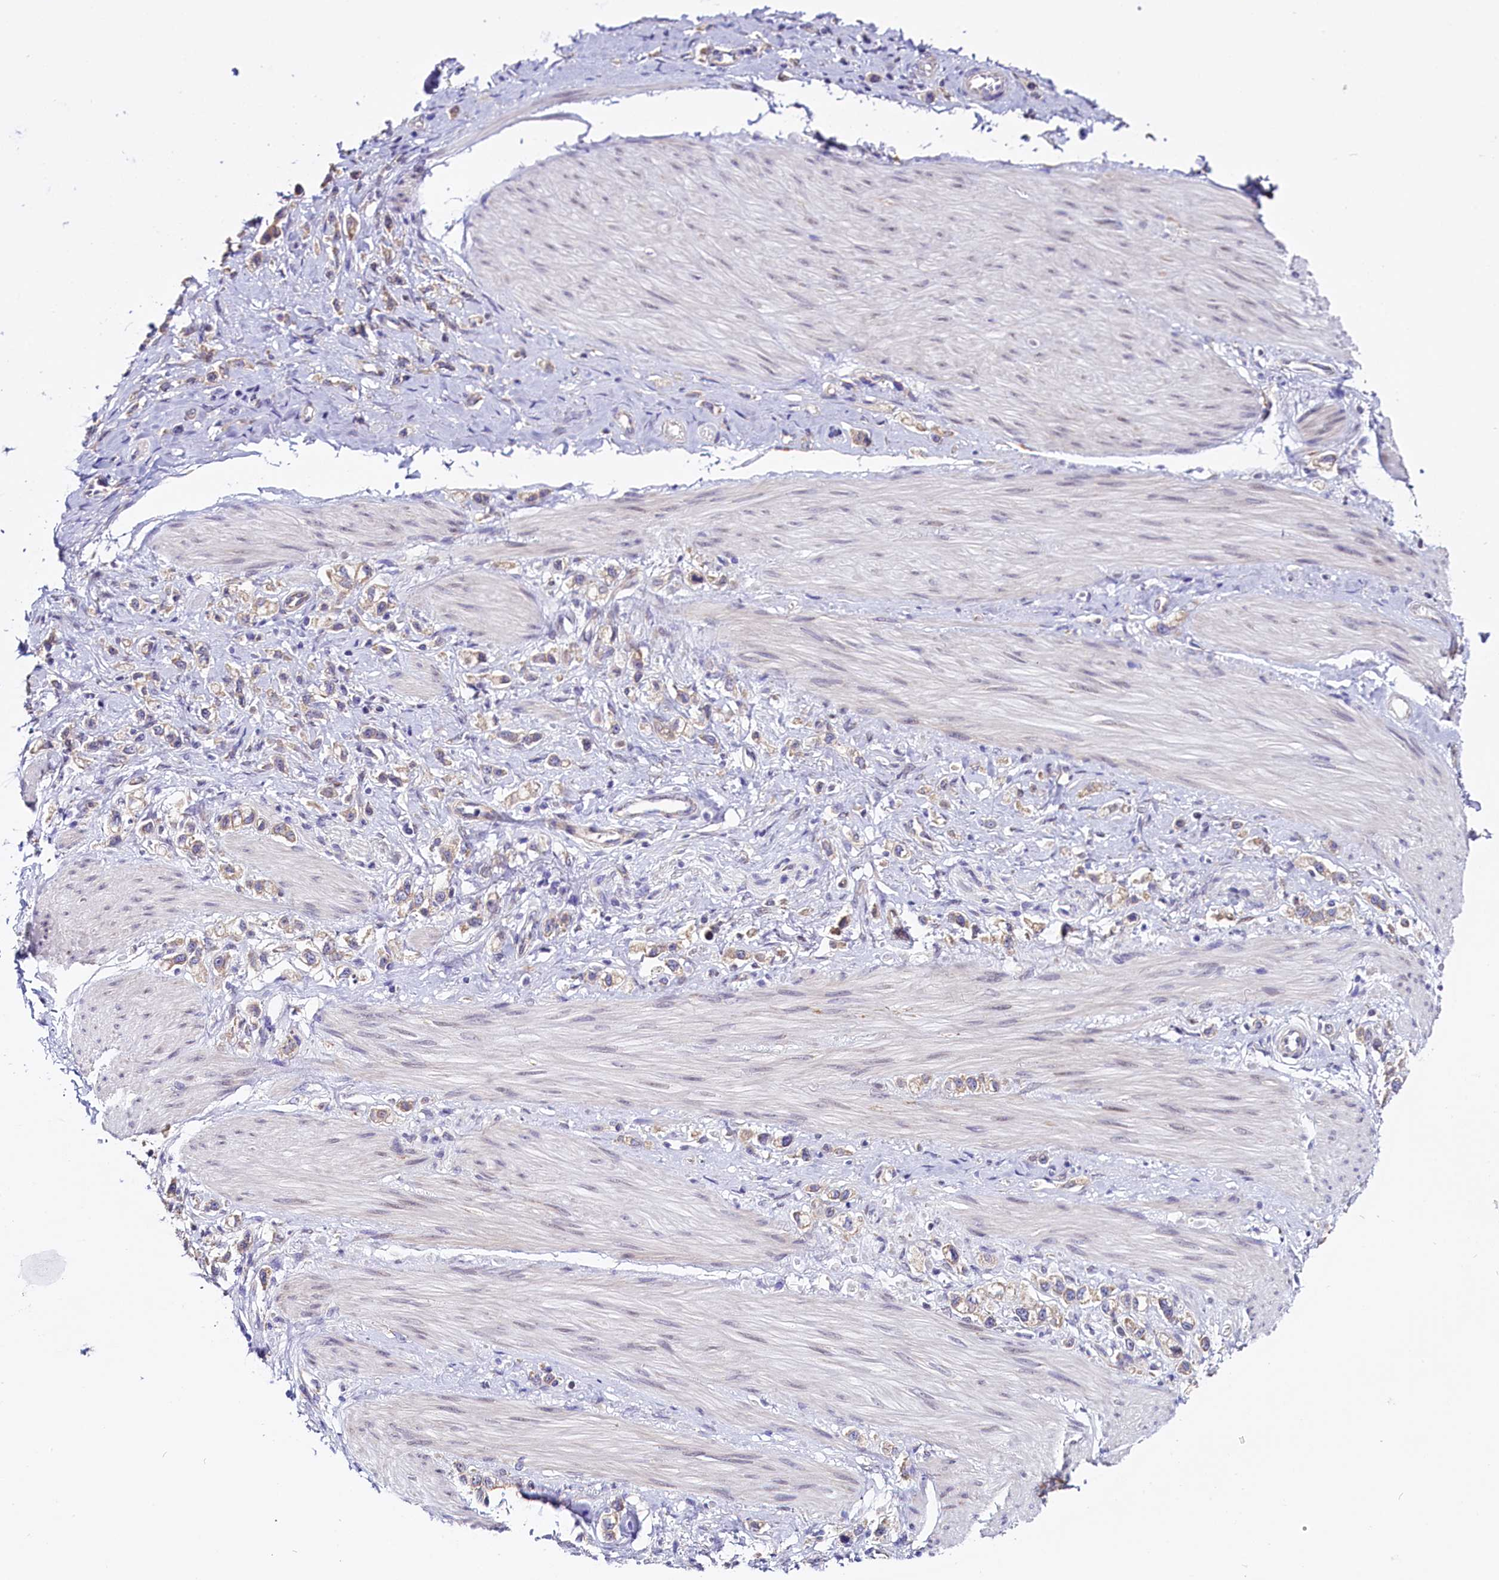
{"staining": {"intensity": "weak", "quantity": "25%-75%", "location": "cytoplasmic/membranous"}, "tissue": "stomach cancer", "cell_type": "Tumor cells", "image_type": "cancer", "snomed": [{"axis": "morphology", "description": "Adenocarcinoma, NOS"}, {"axis": "topography", "description": "Stomach"}], "caption": "A low amount of weak cytoplasmic/membranous positivity is identified in about 25%-75% of tumor cells in adenocarcinoma (stomach) tissue.", "gene": "UACA", "patient": {"sex": "female", "age": 65}}